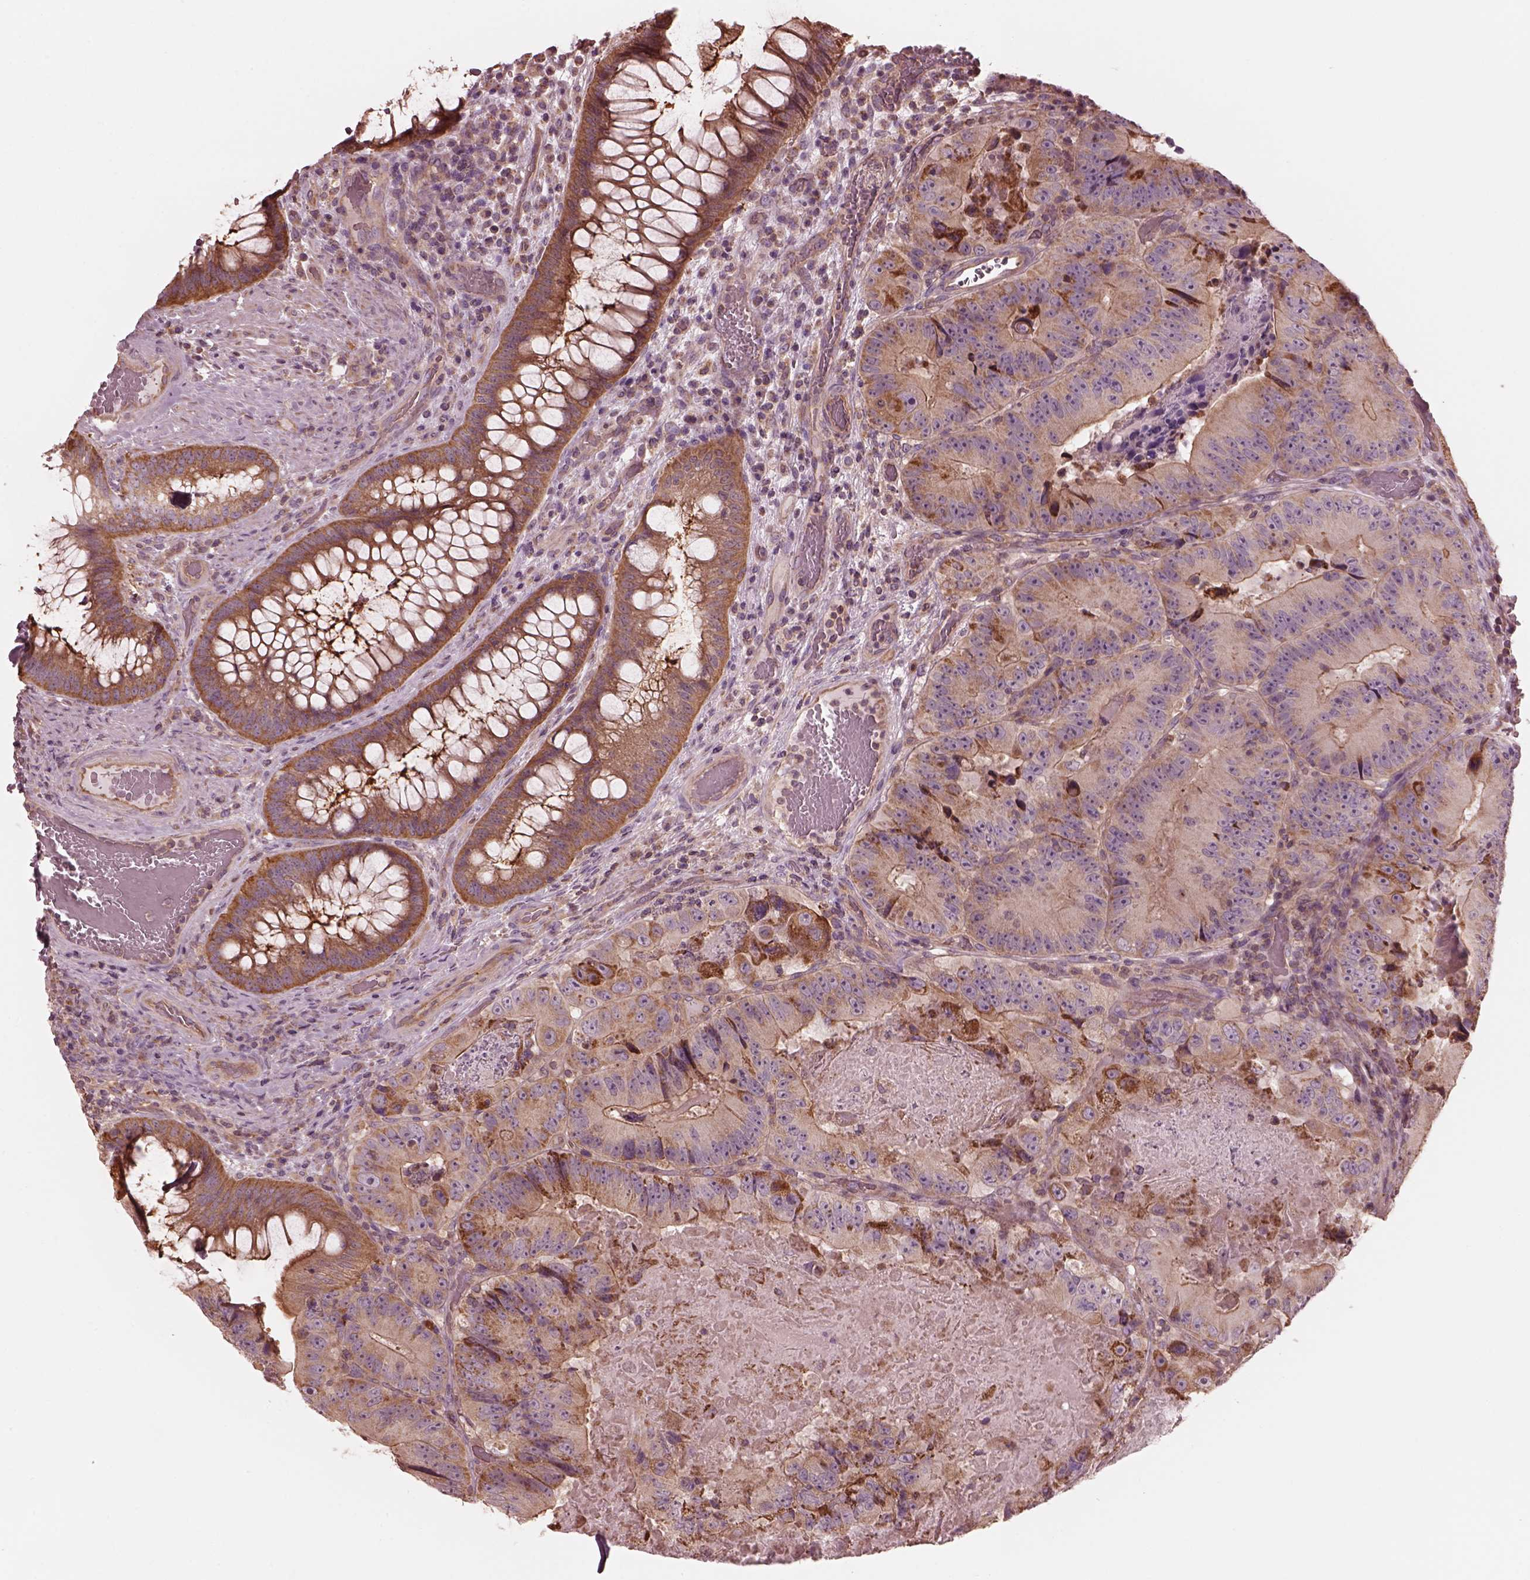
{"staining": {"intensity": "moderate", "quantity": ">75%", "location": "cytoplasmic/membranous"}, "tissue": "colorectal cancer", "cell_type": "Tumor cells", "image_type": "cancer", "snomed": [{"axis": "morphology", "description": "Adenocarcinoma, NOS"}, {"axis": "topography", "description": "Colon"}], "caption": "Protein expression analysis of colorectal adenocarcinoma shows moderate cytoplasmic/membranous staining in about >75% of tumor cells.", "gene": "STK33", "patient": {"sex": "female", "age": 86}}